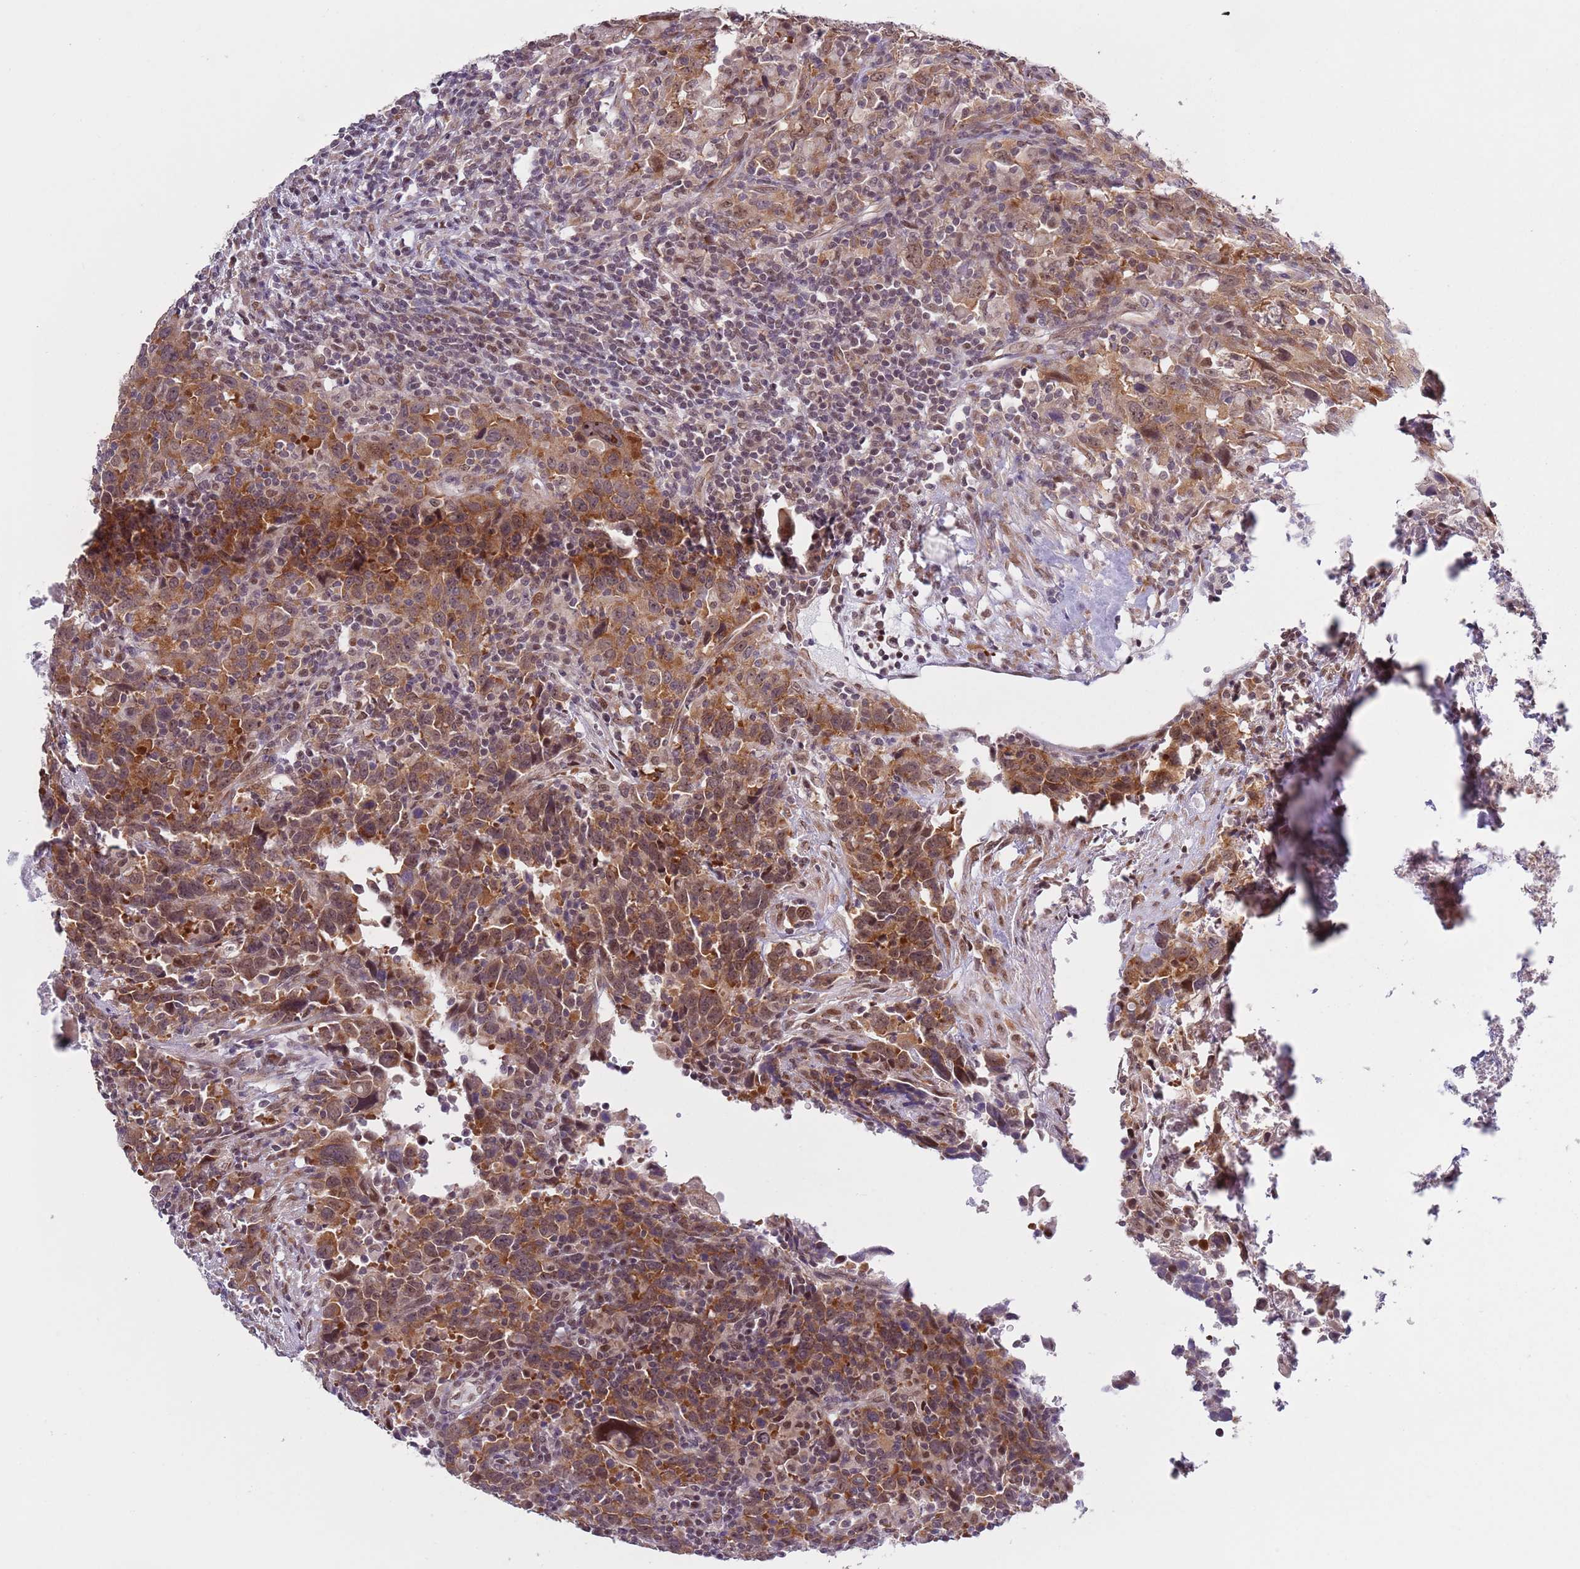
{"staining": {"intensity": "moderate", "quantity": ">75%", "location": "cytoplasmic/membranous,nuclear"}, "tissue": "urothelial cancer", "cell_type": "Tumor cells", "image_type": "cancer", "snomed": [{"axis": "morphology", "description": "Urothelial carcinoma, High grade"}, {"axis": "topography", "description": "Urinary bladder"}], "caption": "Protein analysis of urothelial carcinoma (high-grade) tissue displays moderate cytoplasmic/membranous and nuclear staining in about >75% of tumor cells.", "gene": "SLC25A32", "patient": {"sex": "male", "age": 61}}